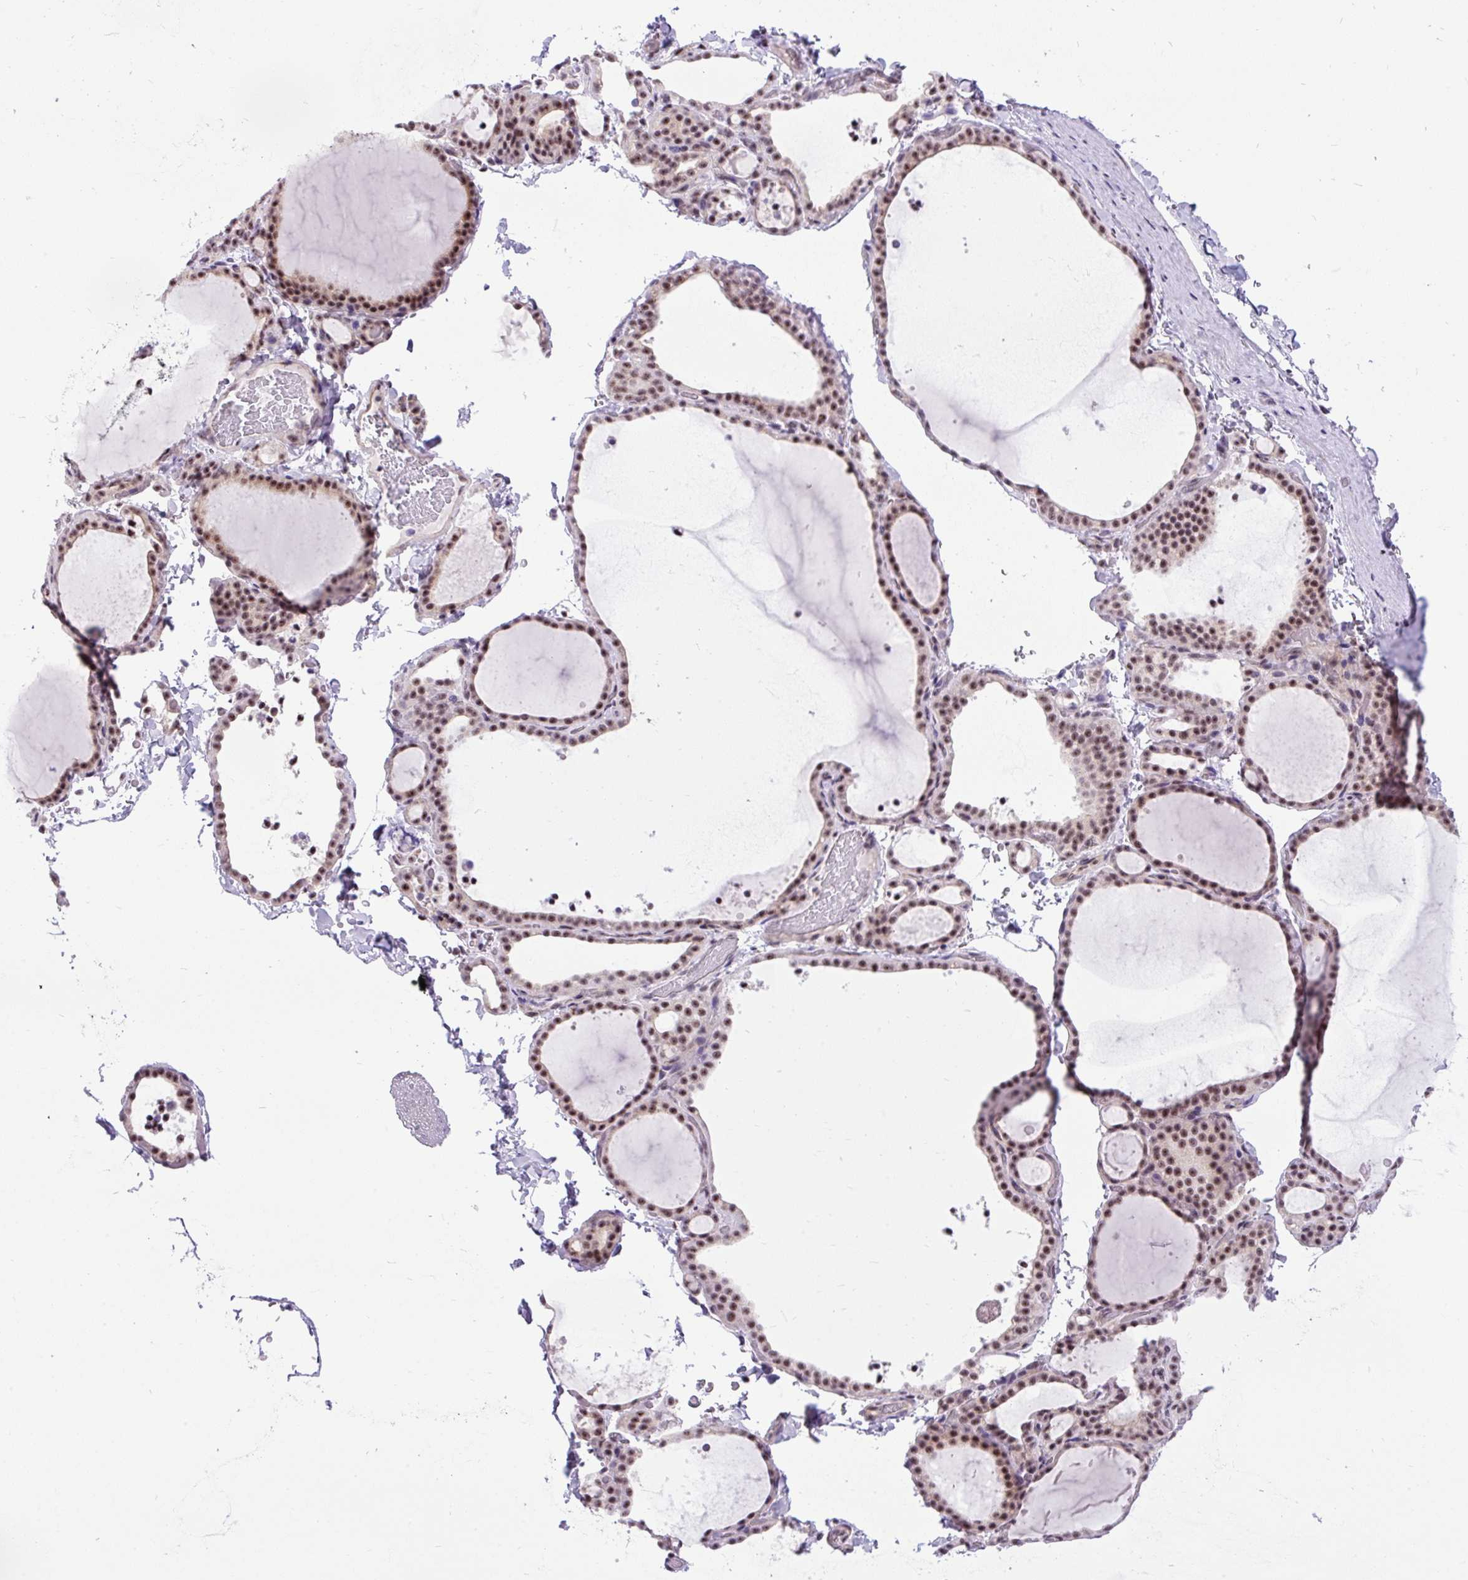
{"staining": {"intensity": "moderate", "quantity": ">75%", "location": "nuclear"}, "tissue": "thyroid gland", "cell_type": "Glandular cells", "image_type": "normal", "snomed": [{"axis": "morphology", "description": "Normal tissue, NOS"}, {"axis": "topography", "description": "Thyroid gland"}], "caption": "A photomicrograph of thyroid gland stained for a protein reveals moderate nuclear brown staining in glandular cells. (DAB IHC, brown staining for protein, blue staining for nuclei).", "gene": "SMC5", "patient": {"sex": "female", "age": 22}}